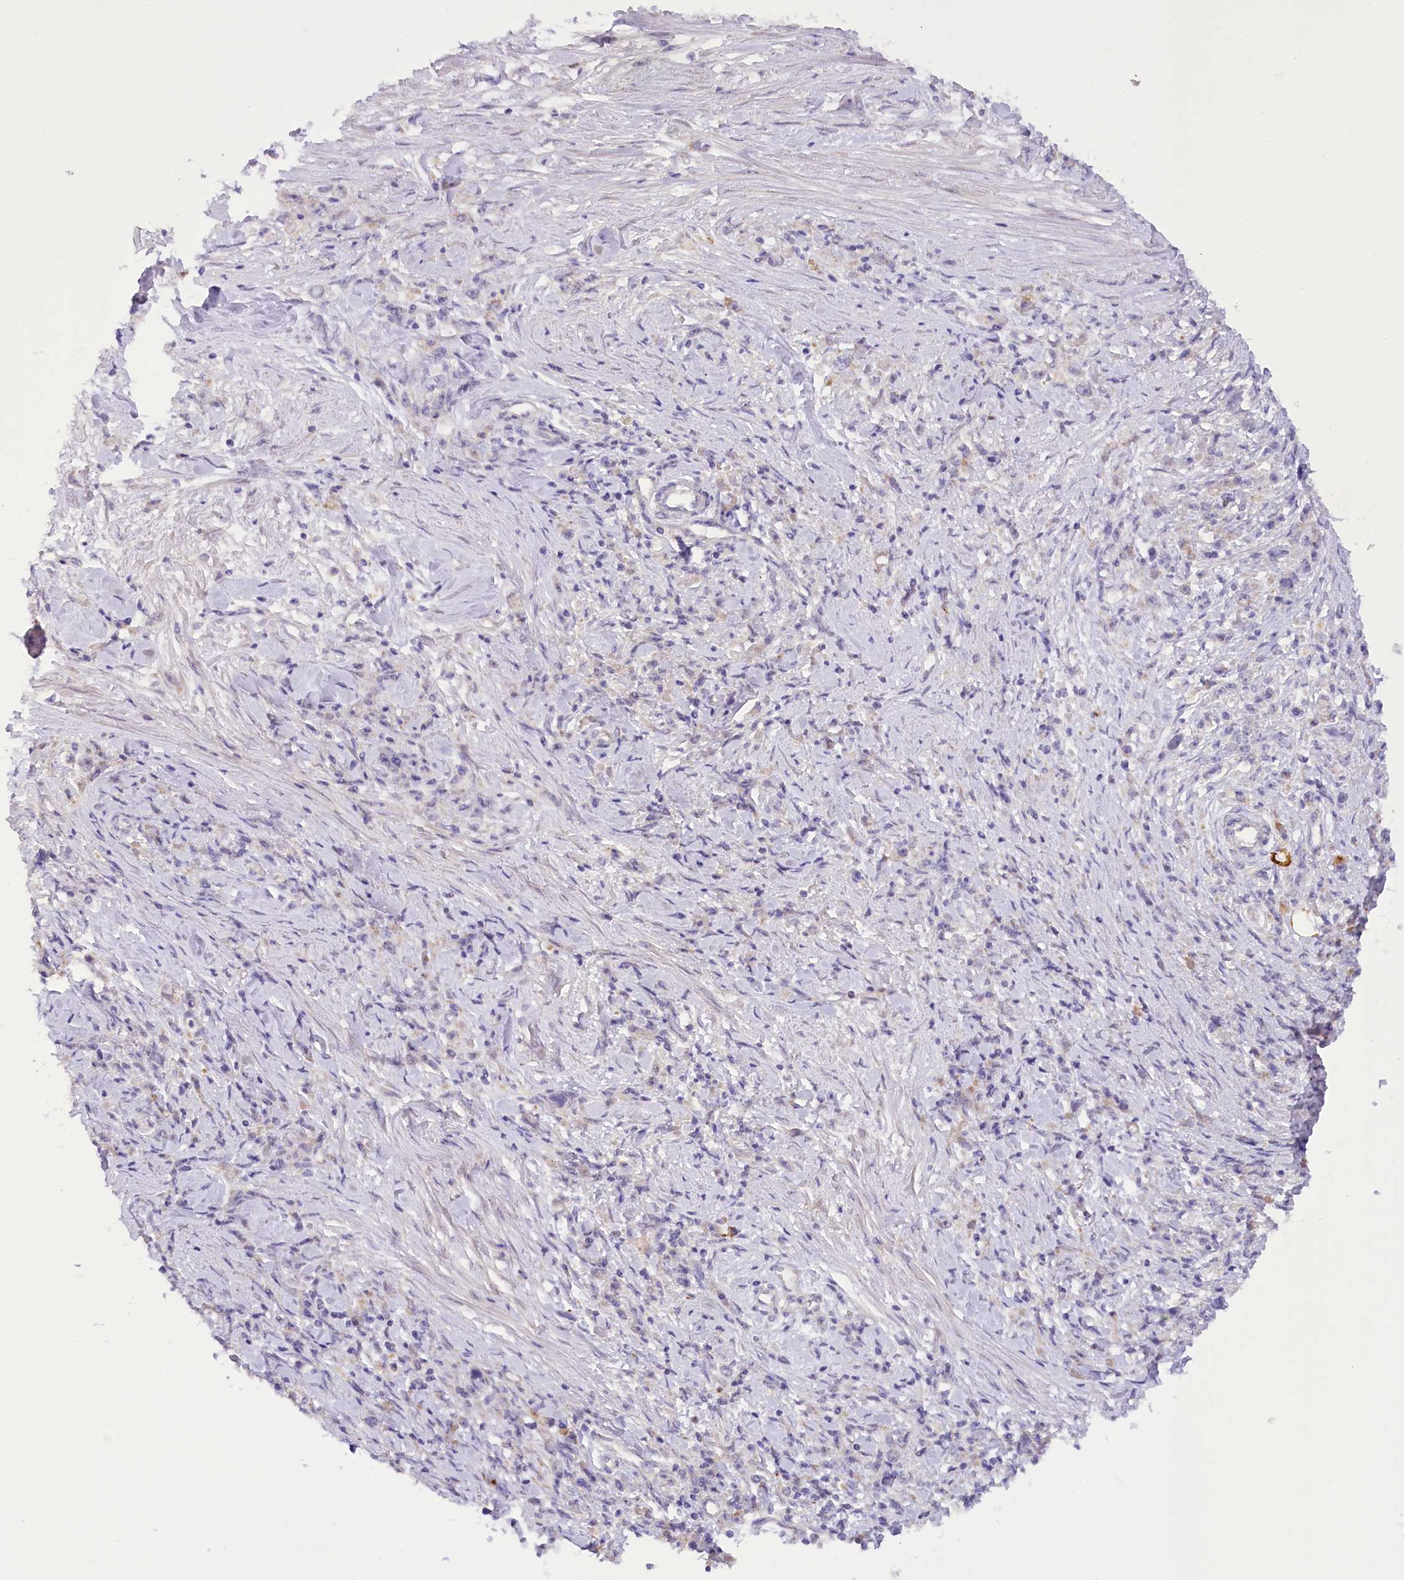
{"staining": {"intensity": "negative", "quantity": "none", "location": "none"}, "tissue": "stomach cancer", "cell_type": "Tumor cells", "image_type": "cancer", "snomed": [{"axis": "morphology", "description": "Adenocarcinoma, NOS"}, {"axis": "topography", "description": "Stomach"}], "caption": "Photomicrograph shows no protein staining in tumor cells of stomach cancer (adenocarcinoma) tissue.", "gene": "DCUN1D1", "patient": {"sex": "female", "age": 59}}